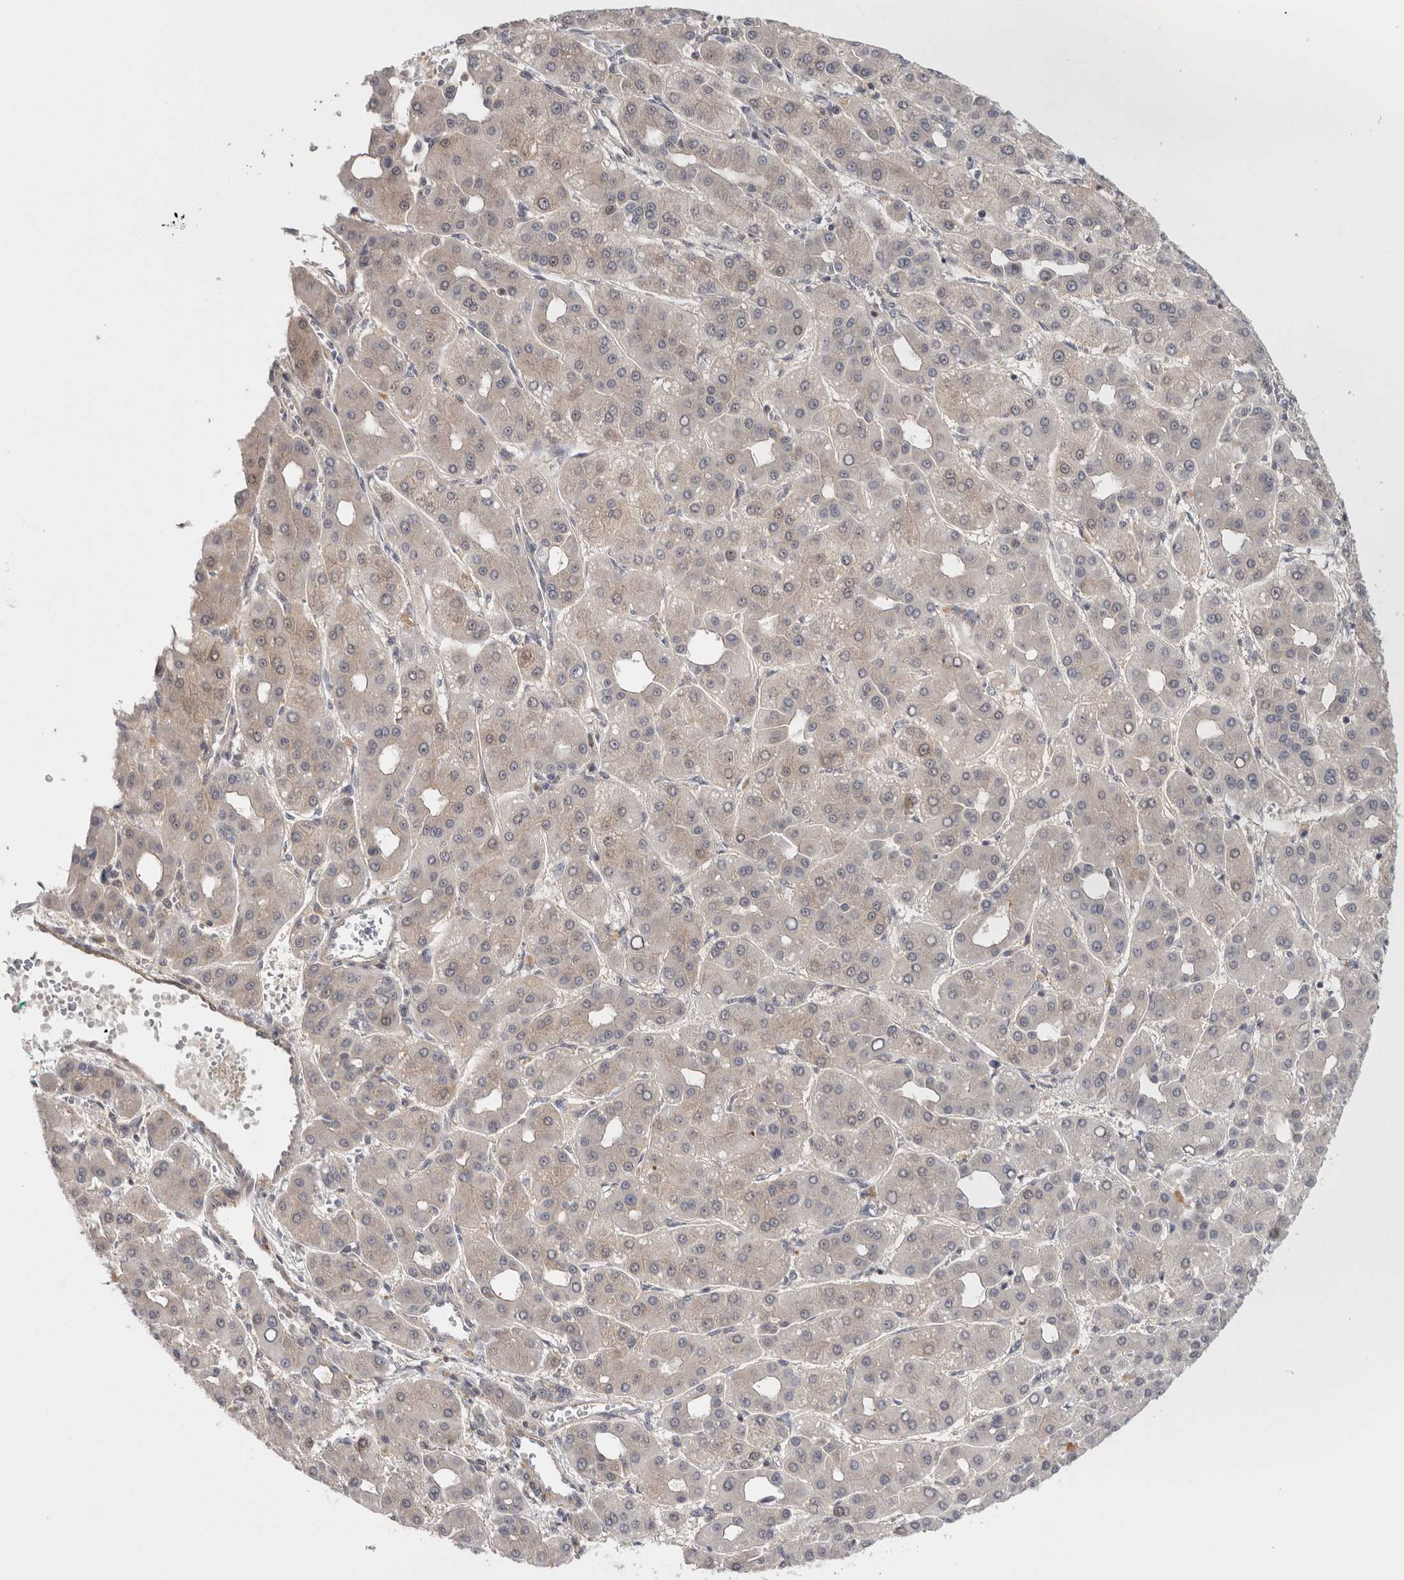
{"staining": {"intensity": "weak", "quantity": "<25%", "location": "cytoplasmic/membranous"}, "tissue": "liver cancer", "cell_type": "Tumor cells", "image_type": "cancer", "snomed": [{"axis": "morphology", "description": "Carcinoma, Hepatocellular, NOS"}, {"axis": "topography", "description": "Liver"}], "caption": "Tumor cells are negative for protein expression in human liver hepatocellular carcinoma.", "gene": "ZNF318", "patient": {"sex": "male", "age": 65}}